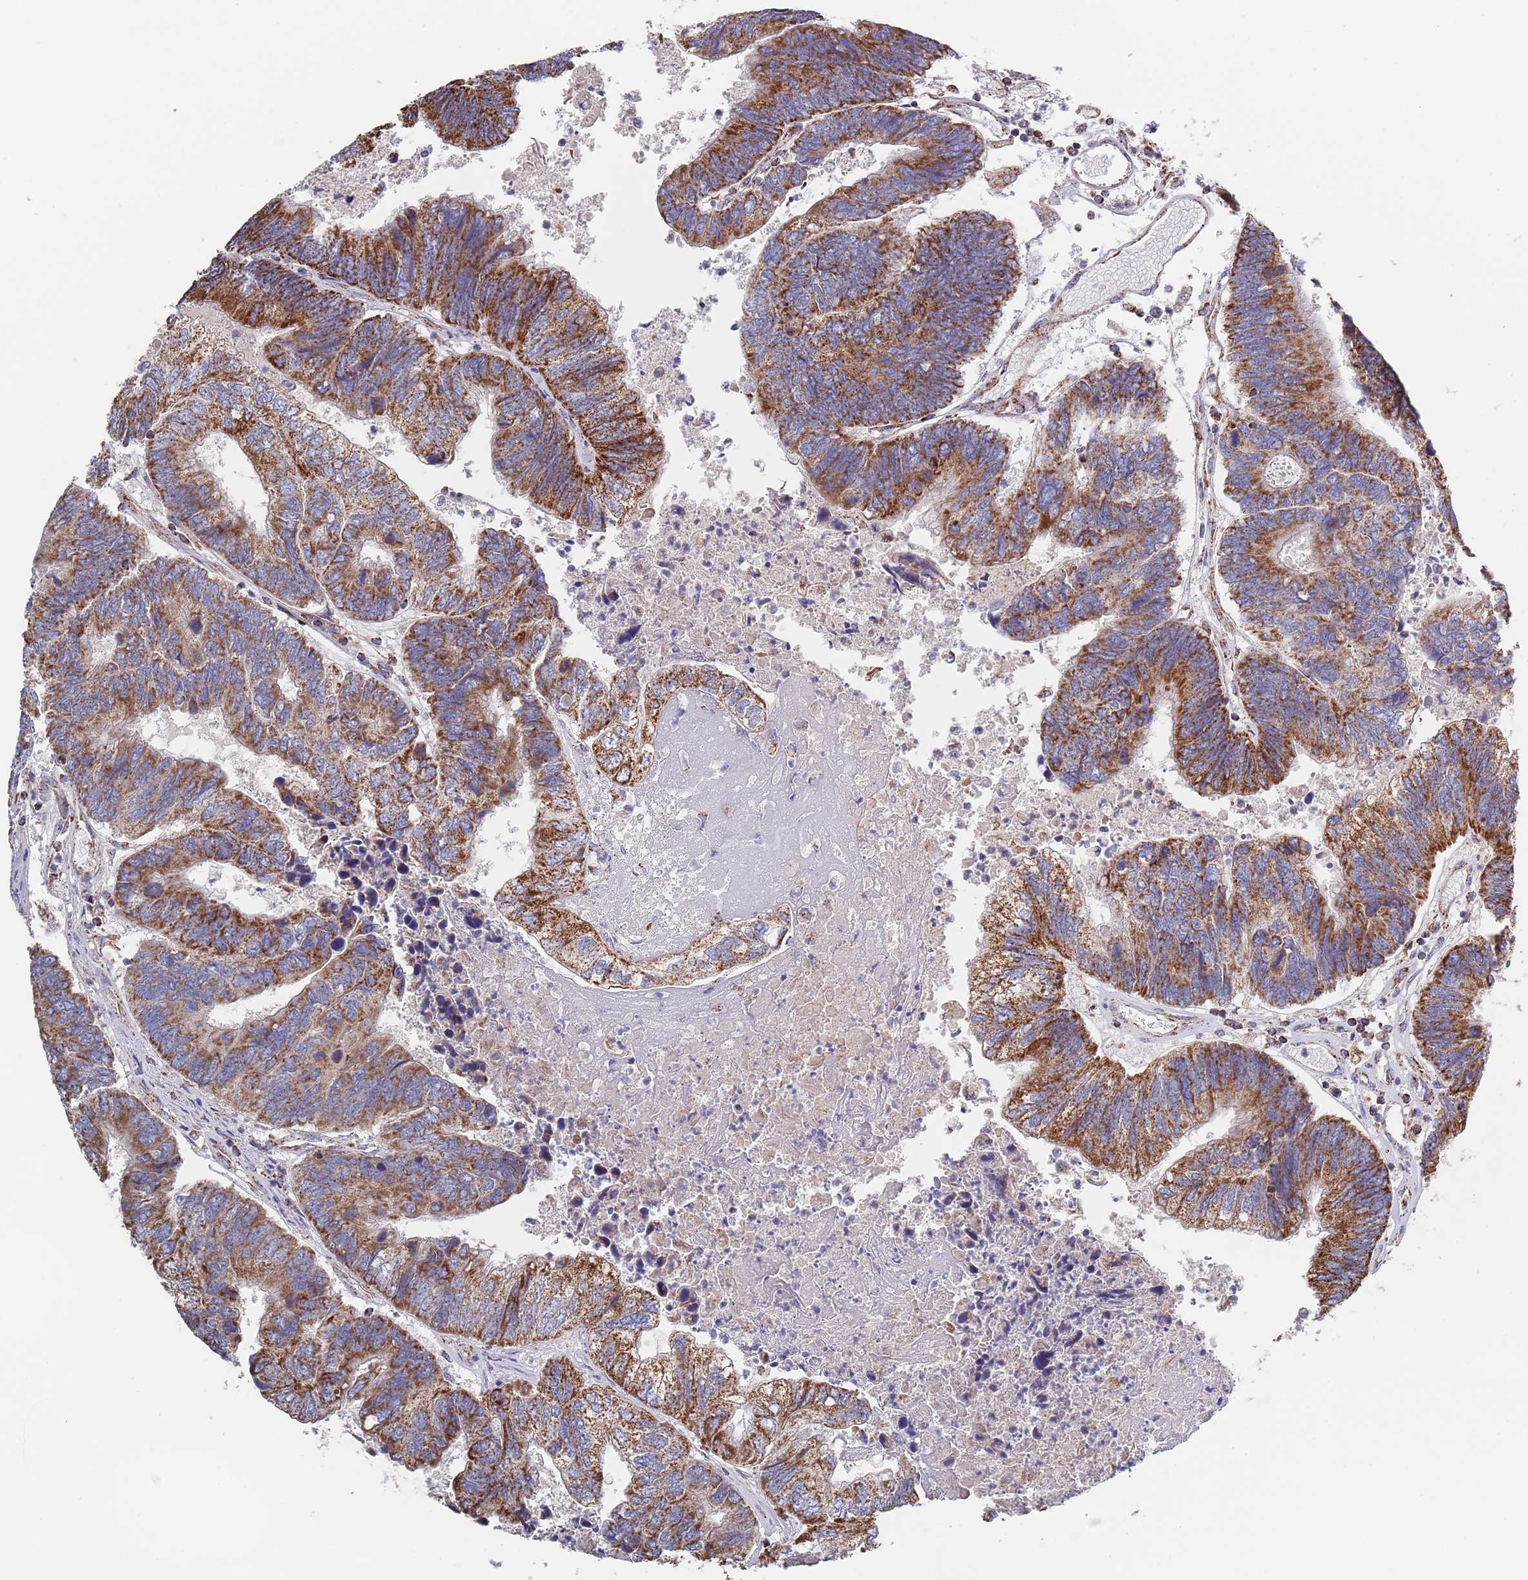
{"staining": {"intensity": "strong", "quantity": ">75%", "location": "cytoplasmic/membranous"}, "tissue": "colorectal cancer", "cell_type": "Tumor cells", "image_type": "cancer", "snomed": [{"axis": "morphology", "description": "Adenocarcinoma, NOS"}, {"axis": "topography", "description": "Colon"}], "caption": "Strong cytoplasmic/membranous protein positivity is appreciated in about >75% of tumor cells in colorectal cancer. (IHC, brightfield microscopy, high magnification).", "gene": "PGP", "patient": {"sex": "female", "age": 67}}